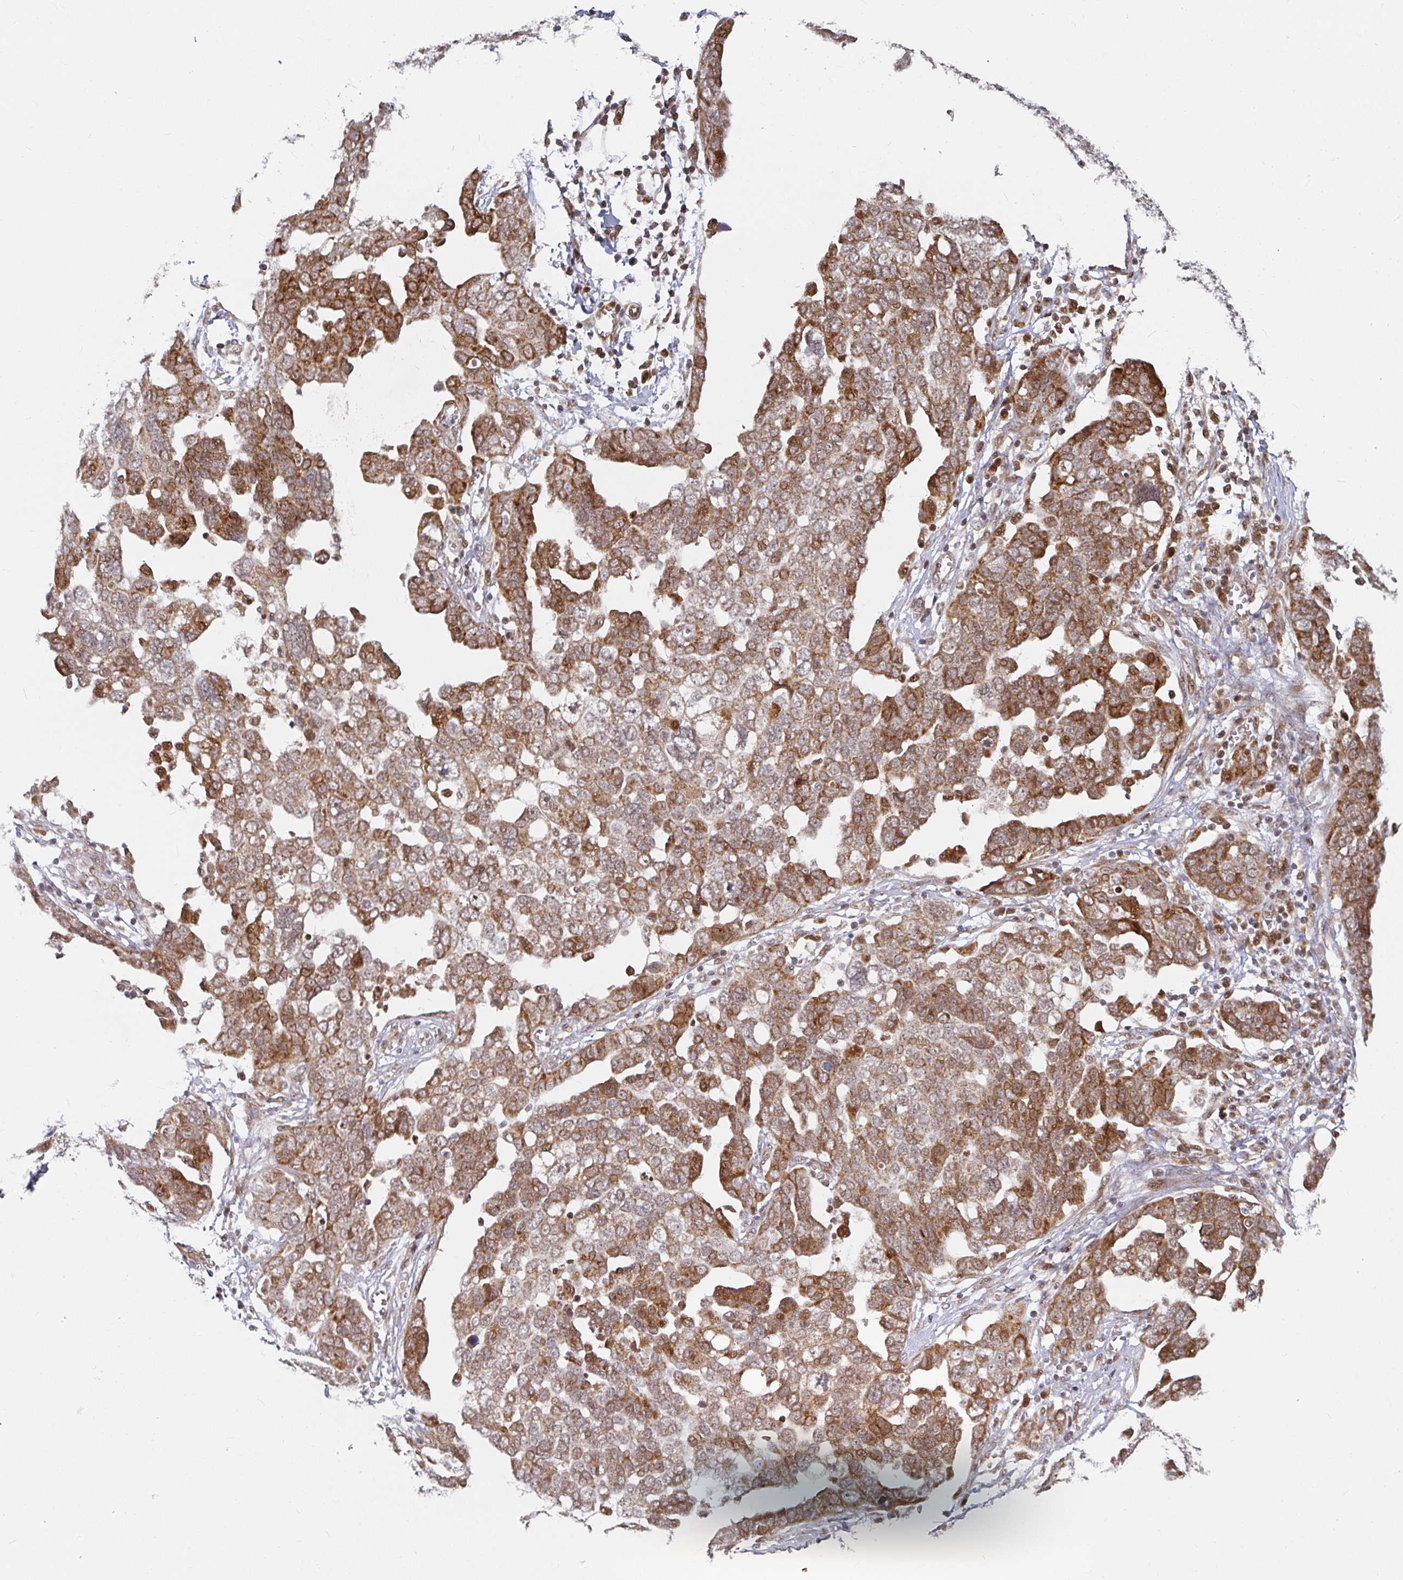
{"staining": {"intensity": "moderate", "quantity": ">75%", "location": "cytoplasmic/membranous,nuclear"}, "tissue": "ovarian cancer", "cell_type": "Tumor cells", "image_type": "cancer", "snomed": [{"axis": "morphology", "description": "Cystadenocarcinoma, serous, NOS"}, {"axis": "topography", "description": "Ovary"}], "caption": "Immunohistochemistry (DAB) staining of human ovarian serous cystadenocarcinoma displays moderate cytoplasmic/membranous and nuclear protein expression in about >75% of tumor cells.", "gene": "RBBP5", "patient": {"sex": "female", "age": 59}}